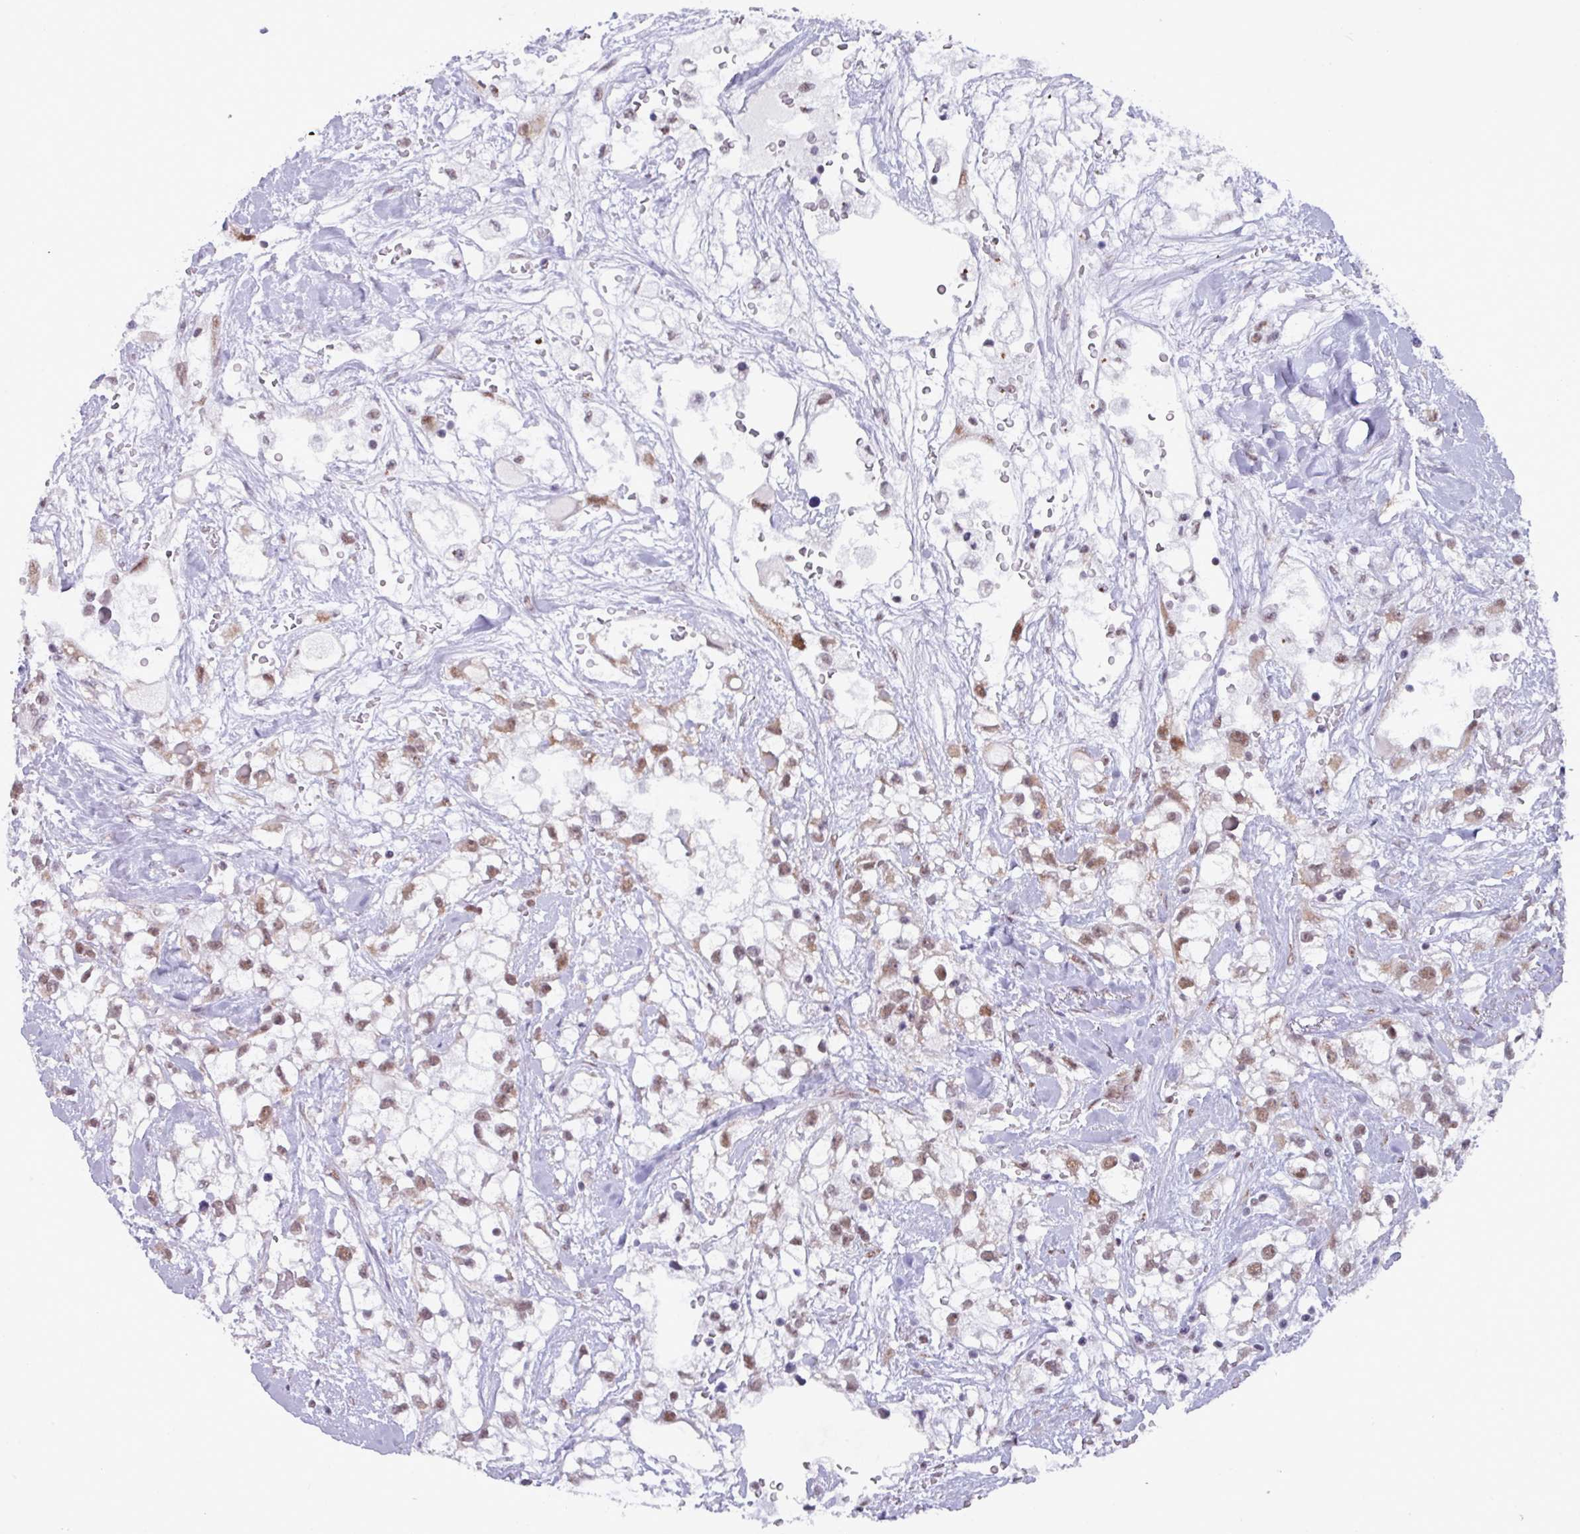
{"staining": {"intensity": "weak", "quantity": ">75%", "location": "nuclear"}, "tissue": "renal cancer", "cell_type": "Tumor cells", "image_type": "cancer", "snomed": [{"axis": "morphology", "description": "Adenocarcinoma, NOS"}, {"axis": "topography", "description": "Kidney"}], "caption": "Protein staining by immunohistochemistry (IHC) reveals weak nuclear positivity in about >75% of tumor cells in renal cancer (adenocarcinoma). (Brightfield microscopy of DAB IHC at high magnification).", "gene": "PUF60", "patient": {"sex": "male", "age": 59}}